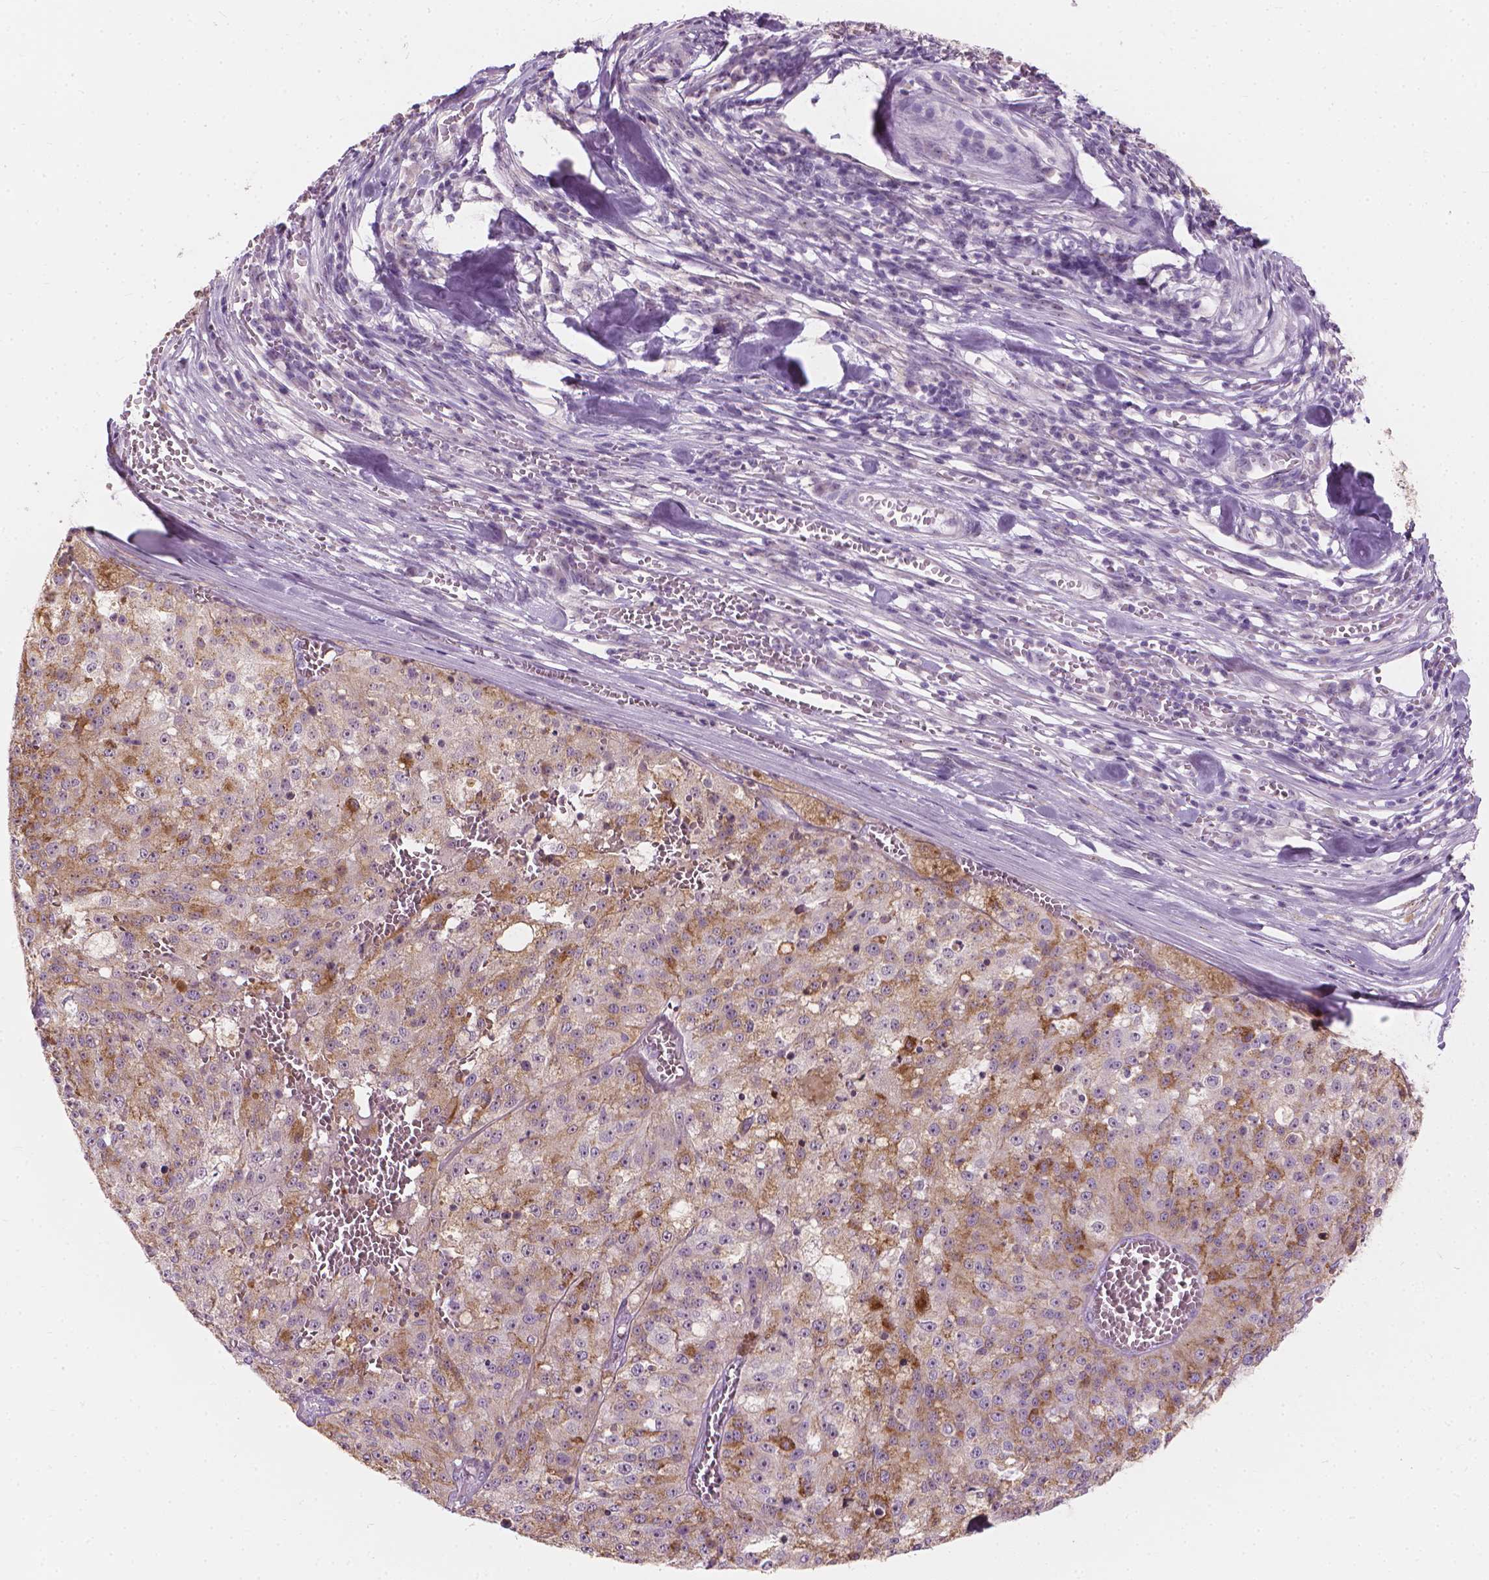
{"staining": {"intensity": "moderate", "quantity": "<25%", "location": "cytoplasmic/membranous"}, "tissue": "melanoma", "cell_type": "Tumor cells", "image_type": "cancer", "snomed": [{"axis": "morphology", "description": "Malignant melanoma, Metastatic site"}, {"axis": "topography", "description": "Lymph node"}], "caption": "A photomicrograph of melanoma stained for a protein demonstrates moderate cytoplasmic/membranous brown staining in tumor cells. The staining is performed using DAB (3,3'-diaminobenzidine) brown chromogen to label protein expression. The nuclei are counter-stained blue using hematoxylin.", "gene": "GPRC5A", "patient": {"sex": "female", "age": 64}}